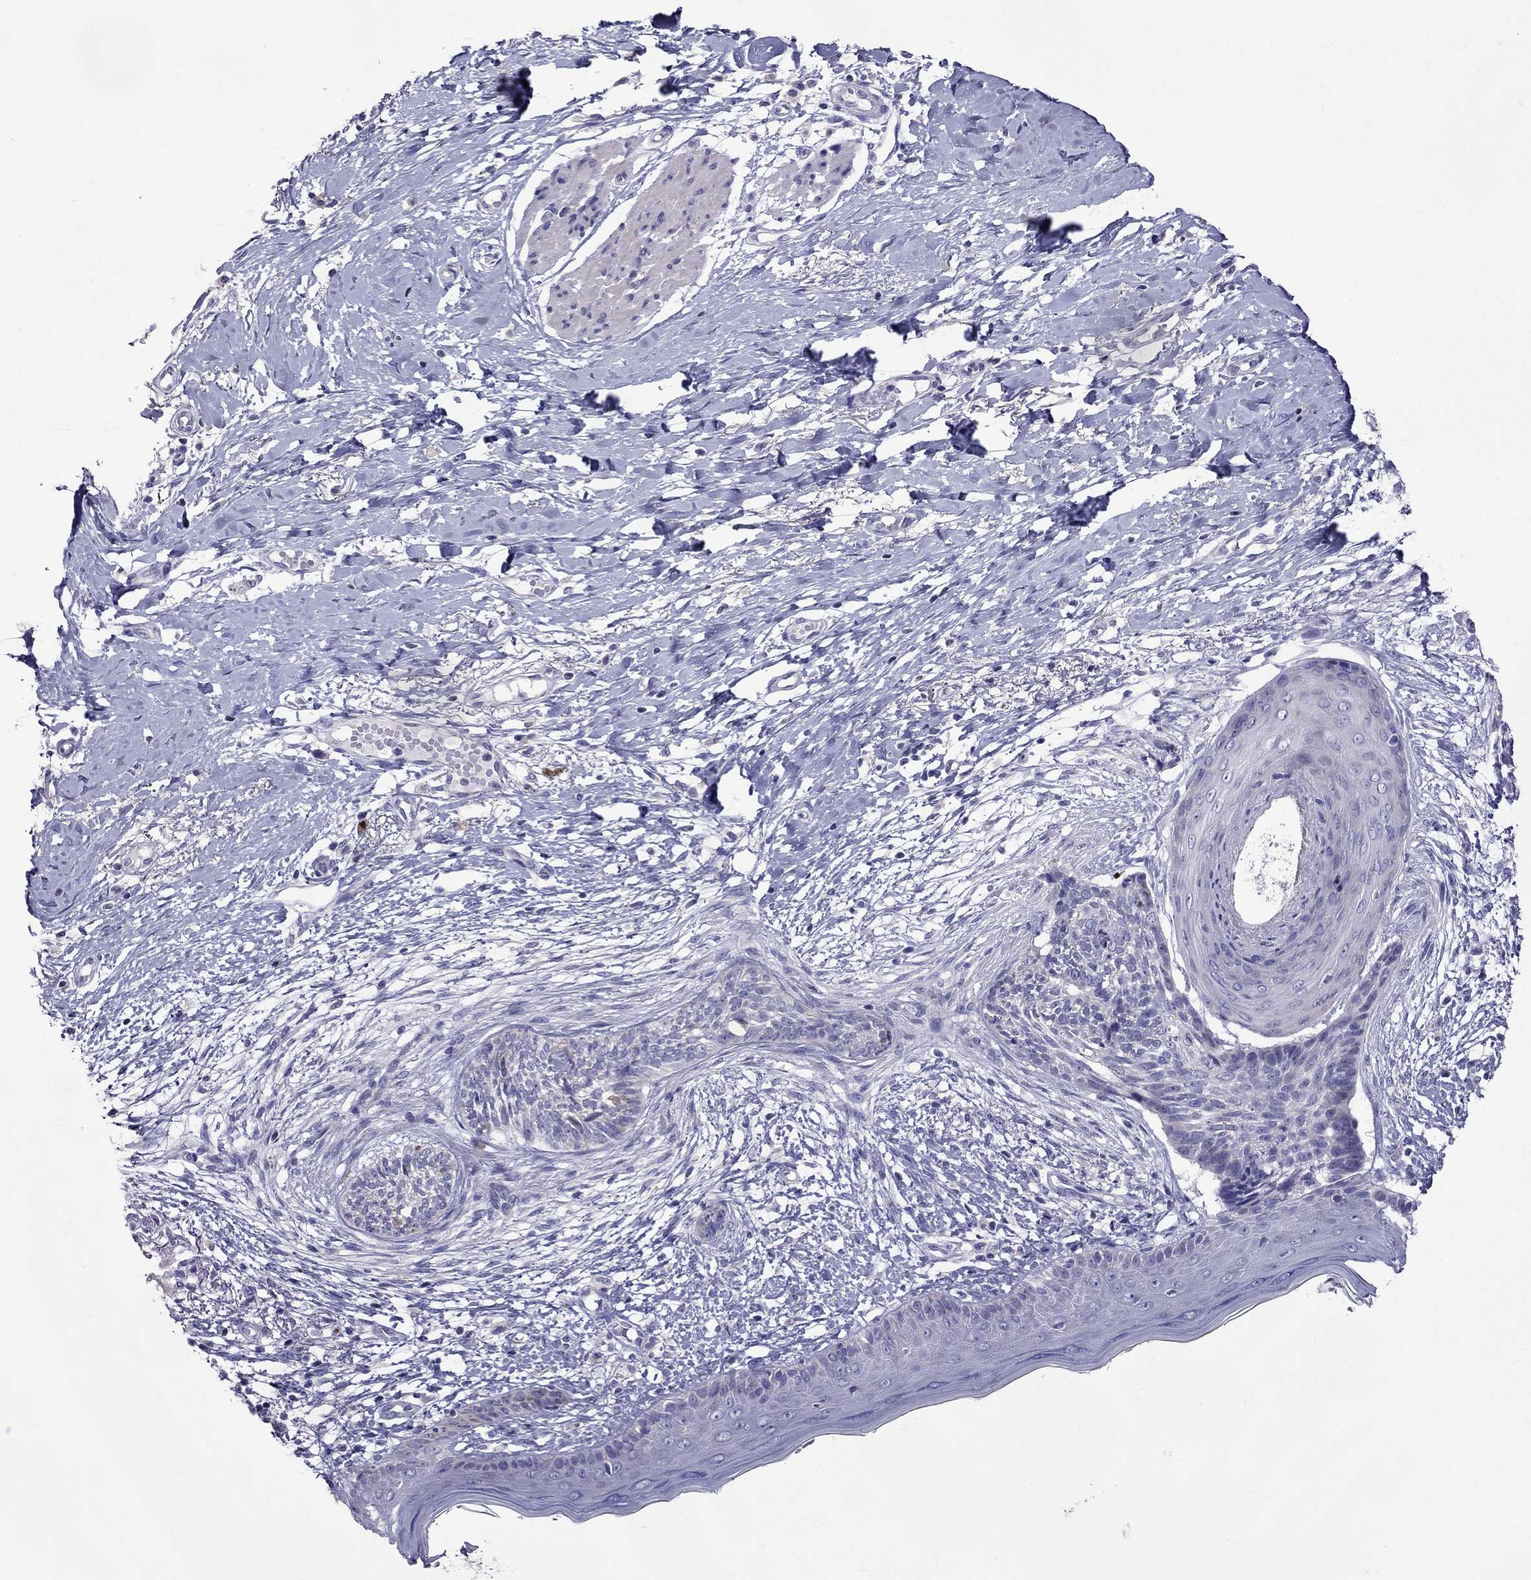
{"staining": {"intensity": "negative", "quantity": "none", "location": "none"}, "tissue": "skin cancer", "cell_type": "Tumor cells", "image_type": "cancer", "snomed": [{"axis": "morphology", "description": "Normal tissue, NOS"}, {"axis": "morphology", "description": "Basal cell carcinoma"}, {"axis": "topography", "description": "Skin"}], "caption": "IHC of skin basal cell carcinoma shows no staining in tumor cells.", "gene": "OXCT2", "patient": {"sex": "male", "age": 84}}